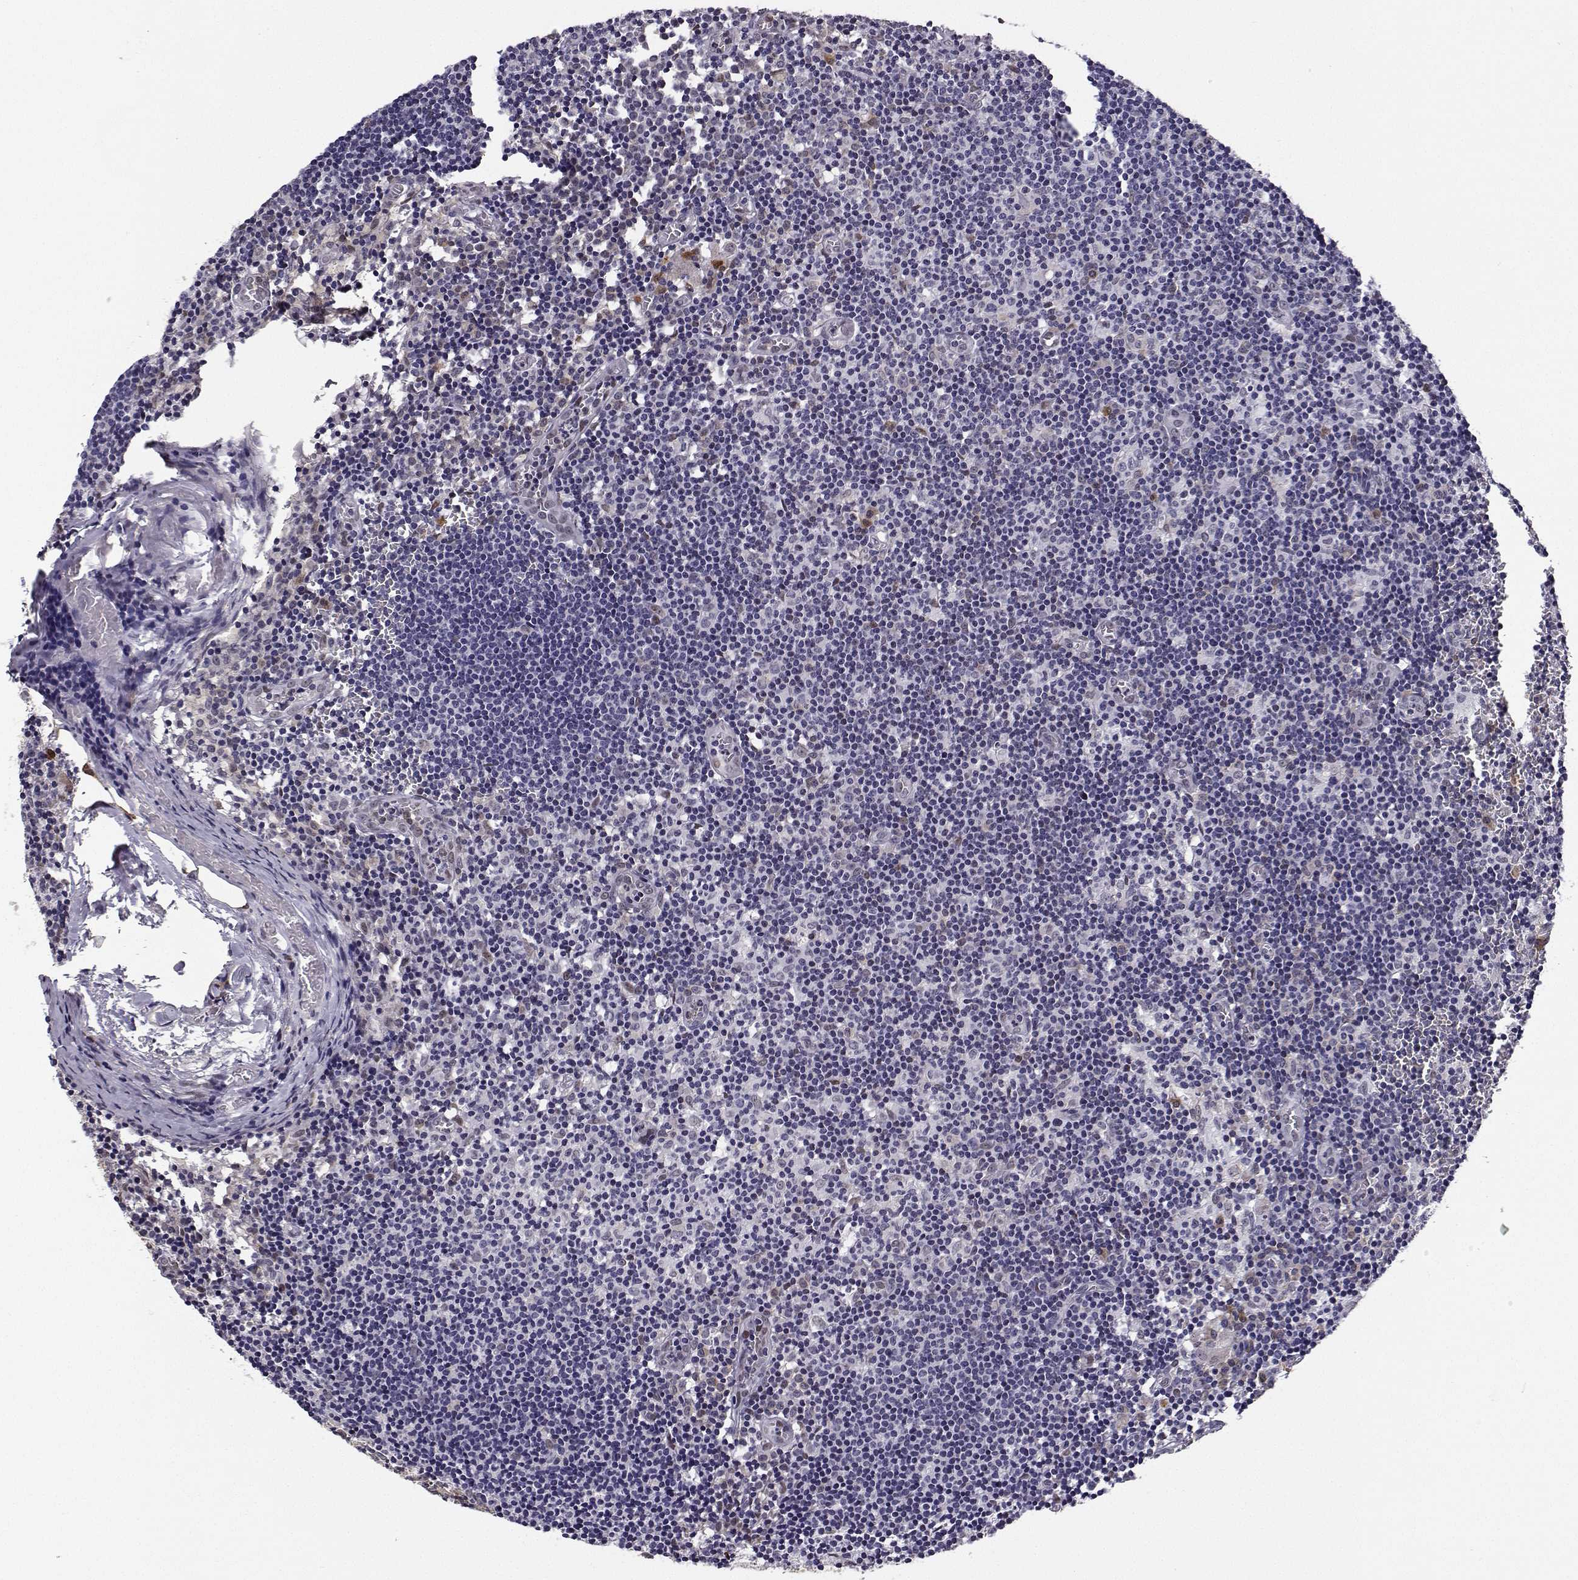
{"staining": {"intensity": "moderate", "quantity": "25%-75%", "location": "cytoplasmic/membranous"}, "tissue": "lymph node", "cell_type": "Germinal center cells", "image_type": "normal", "snomed": [{"axis": "morphology", "description": "Normal tissue, NOS"}, {"axis": "topography", "description": "Lymph node"}], "caption": "Immunohistochemistry (IHC) (DAB (3,3'-diaminobenzidine)) staining of normal lymph node demonstrates moderate cytoplasmic/membranous protein staining in approximately 25%-75% of germinal center cells.", "gene": "PHGDH", "patient": {"sex": "female", "age": 52}}